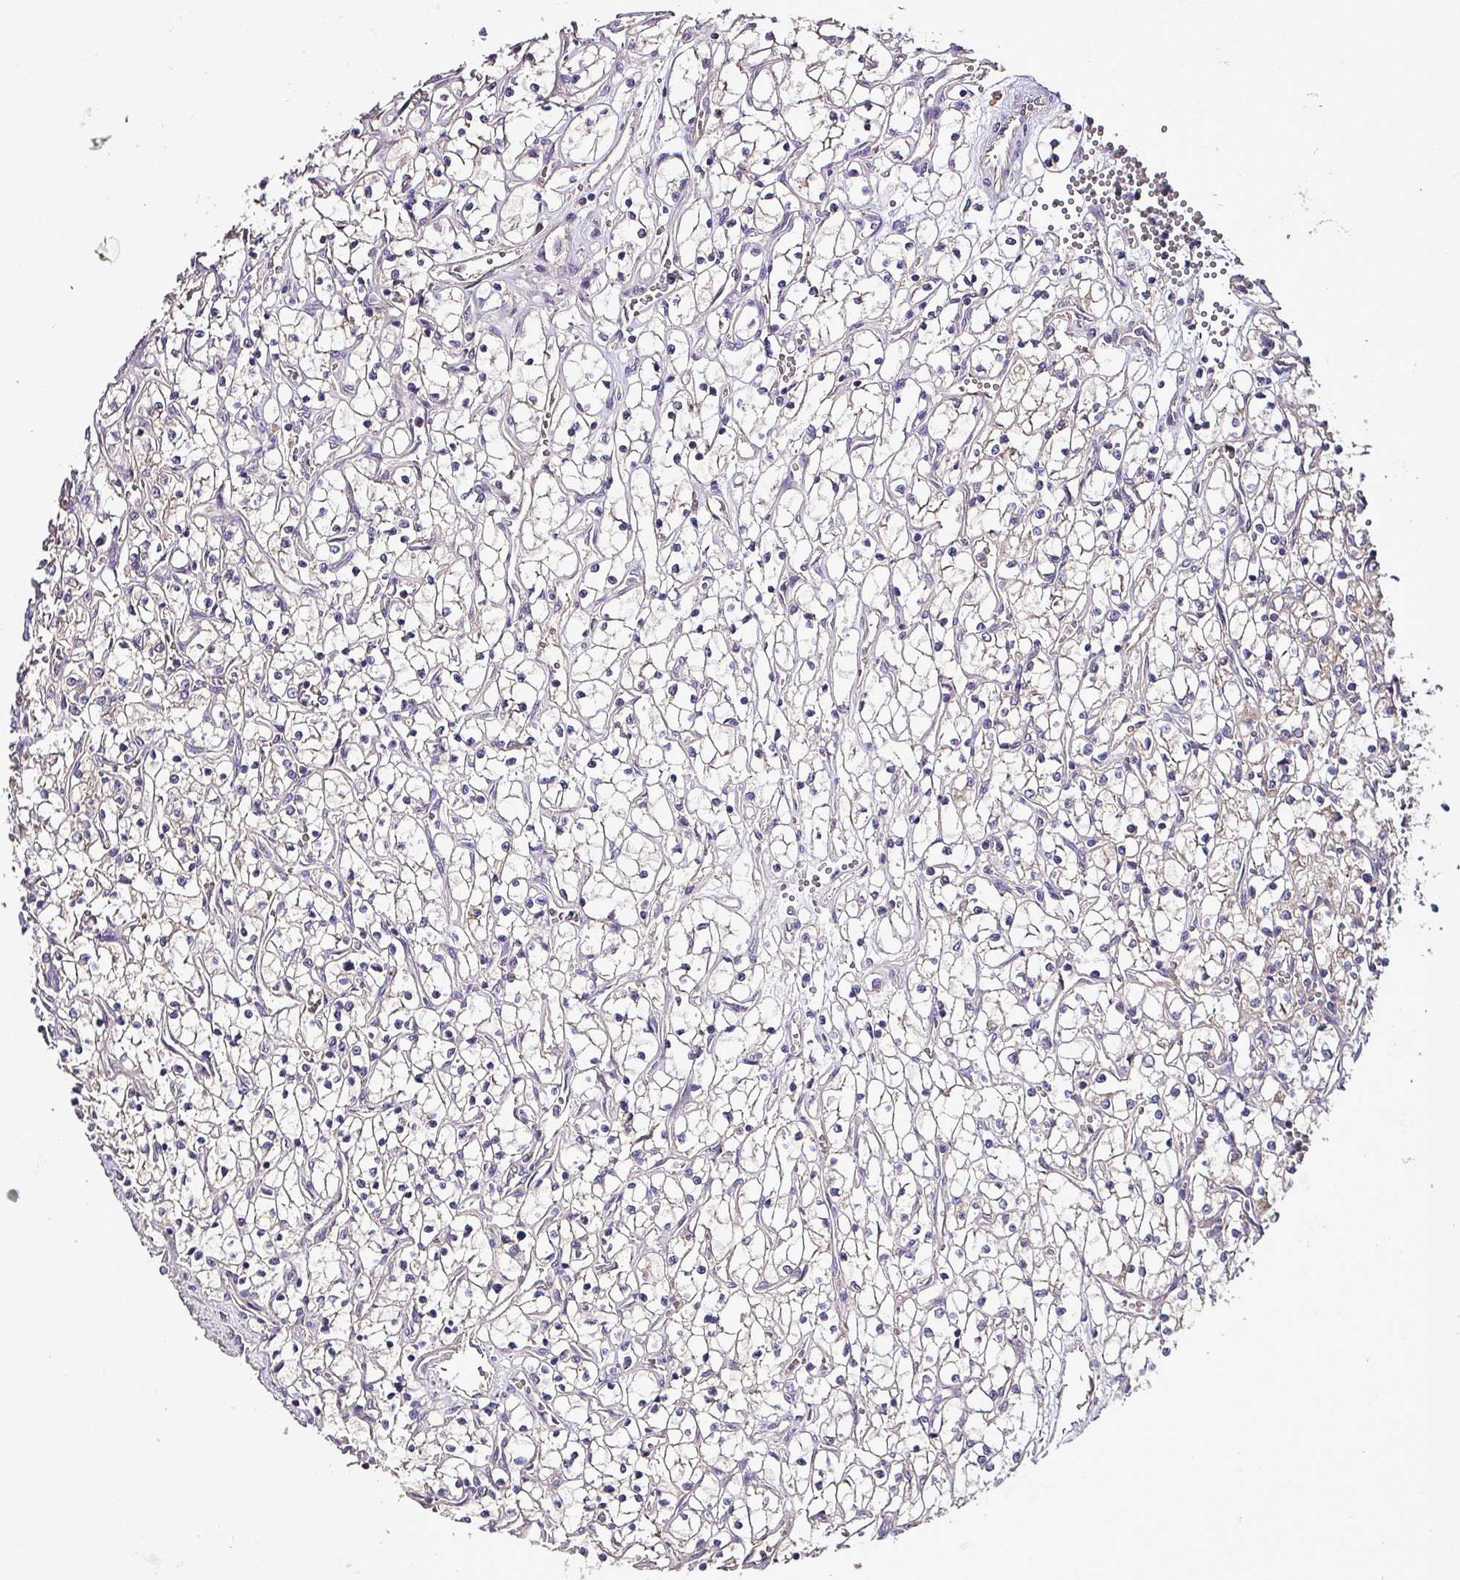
{"staining": {"intensity": "negative", "quantity": "none", "location": "none"}, "tissue": "renal cancer", "cell_type": "Tumor cells", "image_type": "cancer", "snomed": [{"axis": "morphology", "description": "Adenocarcinoma, NOS"}, {"axis": "topography", "description": "Kidney"}], "caption": "IHC micrograph of human adenocarcinoma (renal) stained for a protein (brown), which demonstrates no staining in tumor cells.", "gene": "PAFAH1B2", "patient": {"sex": "female", "age": 69}}